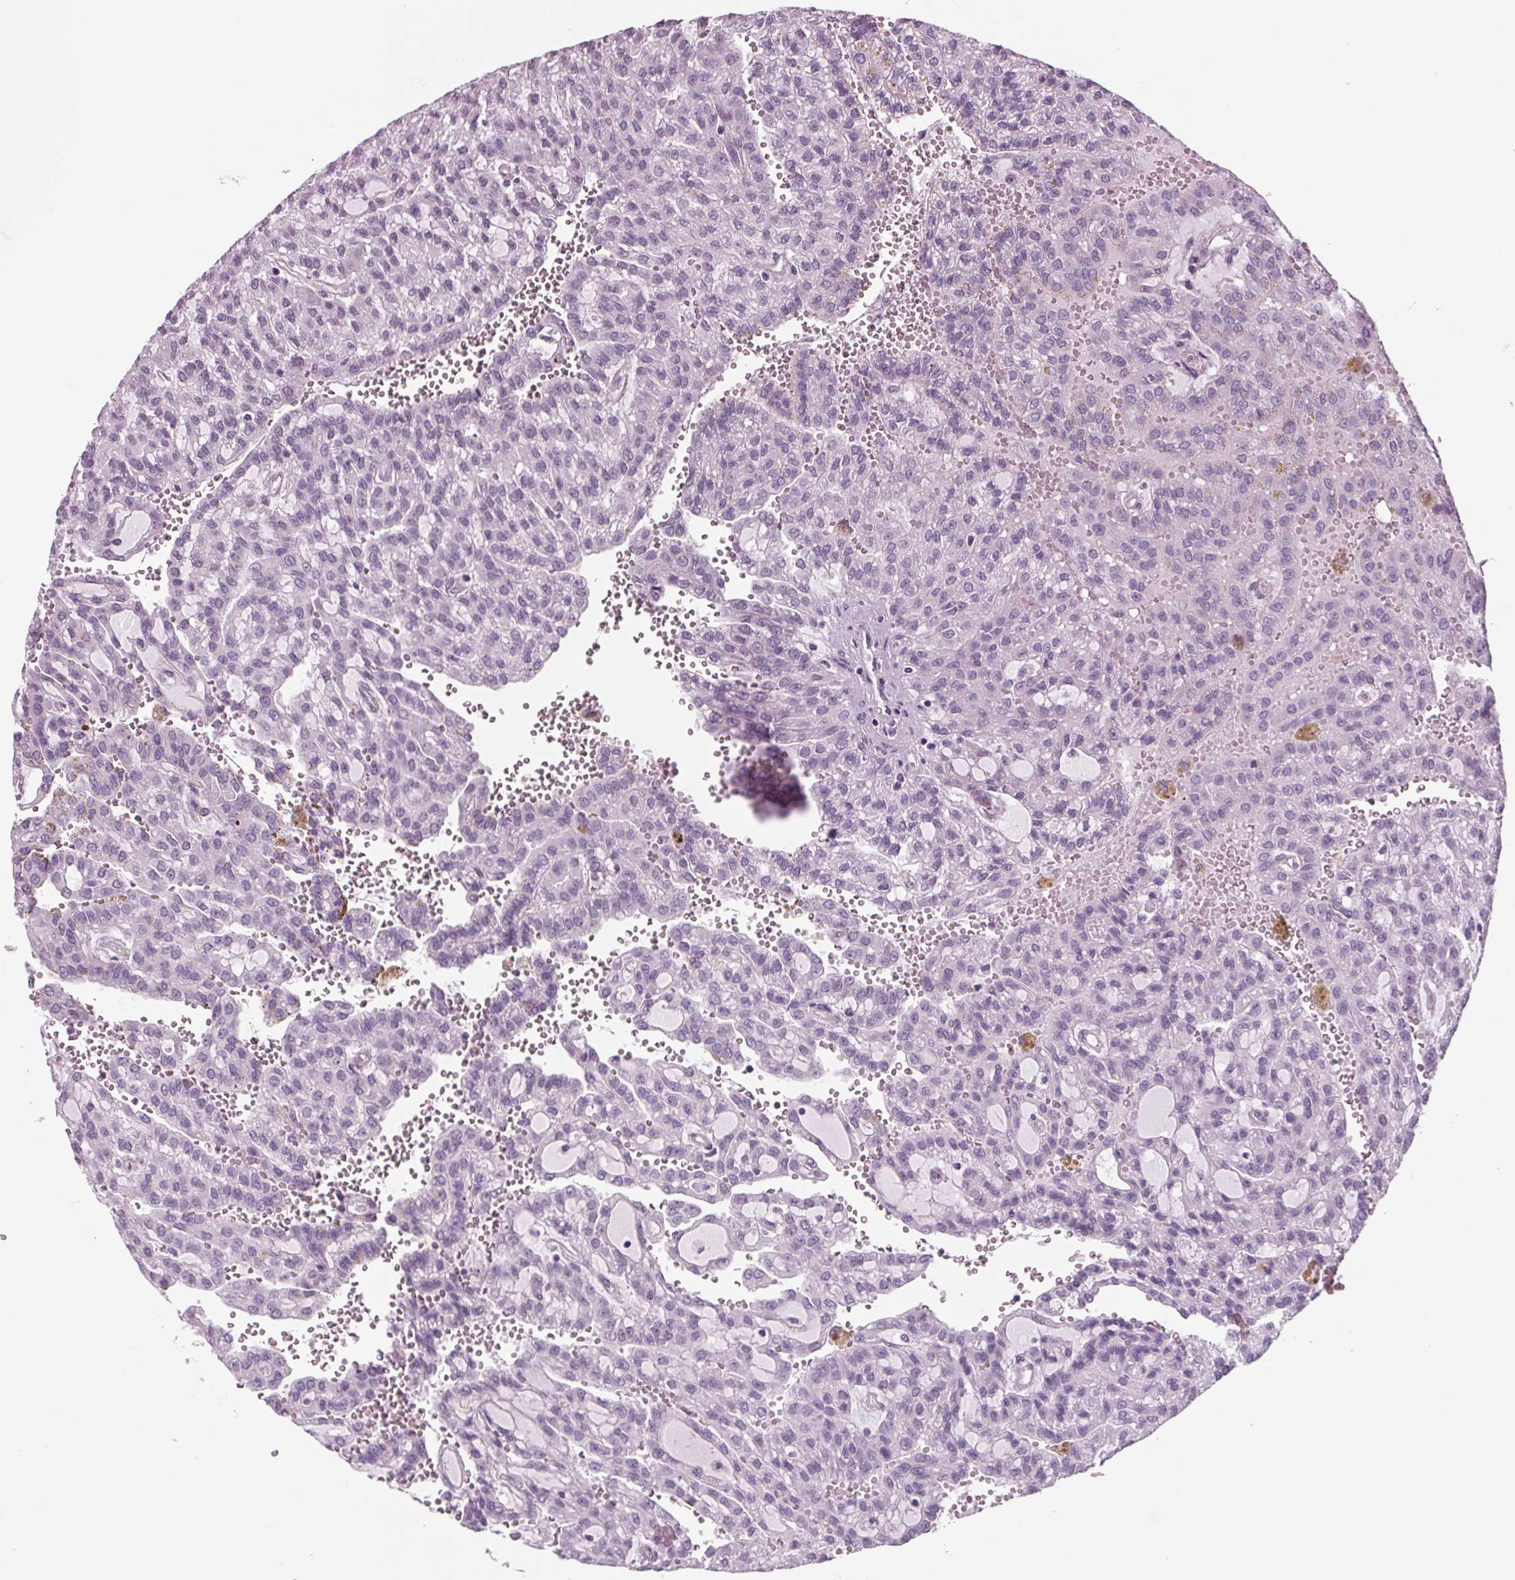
{"staining": {"intensity": "negative", "quantity": "none", "location": "none"}, "tissue": "renal cancer", "cell_type": "Tumor cells", "image_type": "cancer", "snomed": [{"axis": "morphology", "description": "Adenocarcinoma, NOS"}, {"axis": "topography", "description": "Kidney"}], "caption": "Immunohistochemistry of human adenocarcinoma (renal) shows no positivity in tumor cells.", "gene": "BHLHE22", "patient": {"sex": "male", "age": 63}}